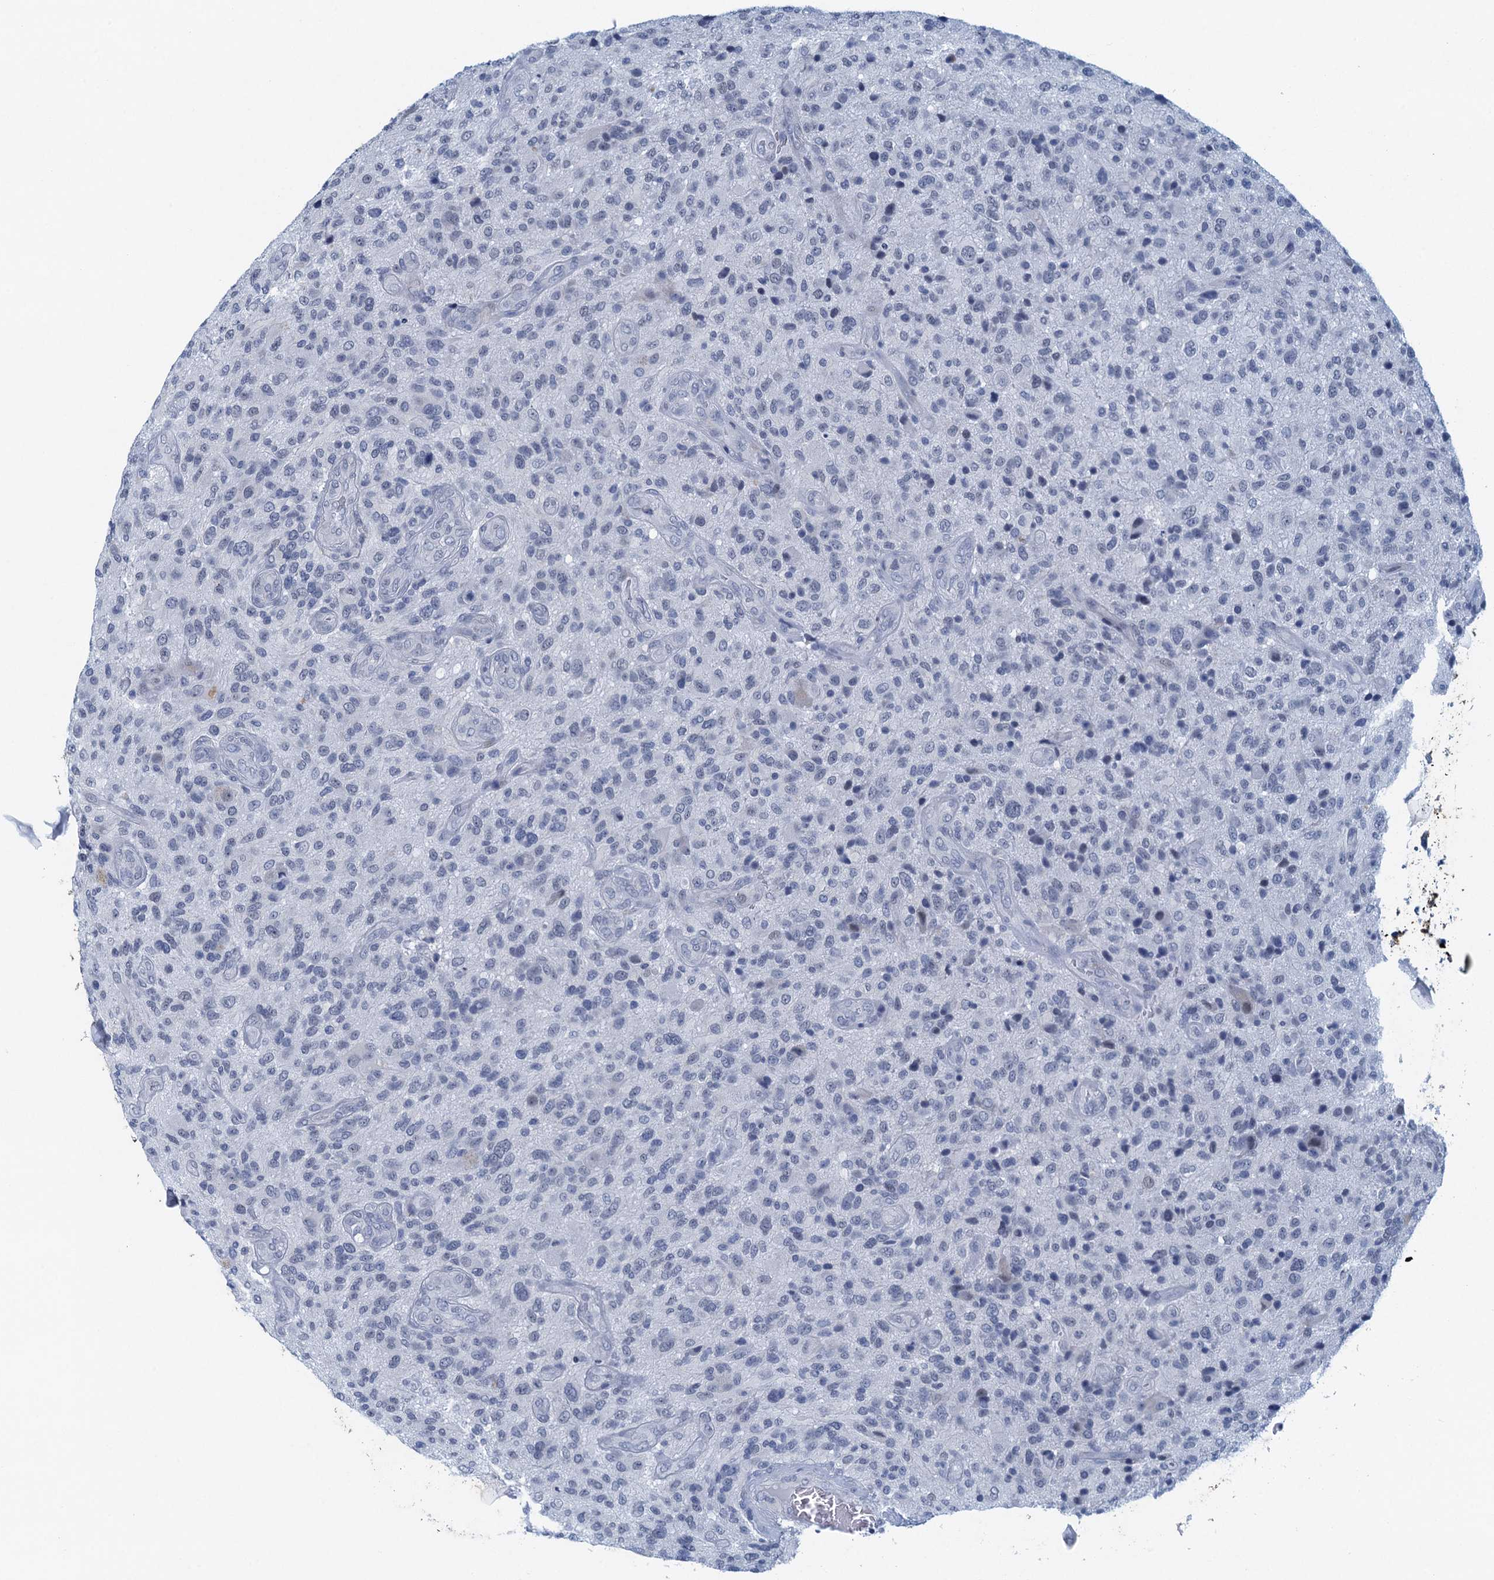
{"staining": {"intensity": "negative", "quantity": "none", "location": "none"}, "tissue": "glioma", "cell_type": "Tumor cells", "image_type": "cancer", "snomed": [{"axis": "morphology", "description": "Glioma, malignant, High grade"}, {"axis": "topography", "description": "Brain"}], "caption": "Immunohistochemistry (IHC) image of neoplastic tissue: human malignant glioma (high-grade) stained with DAB shows no significant protein staining in tumor cells.", "gene": "ENSG00000131152", "patient": {"sex": "male", "age": 47}}